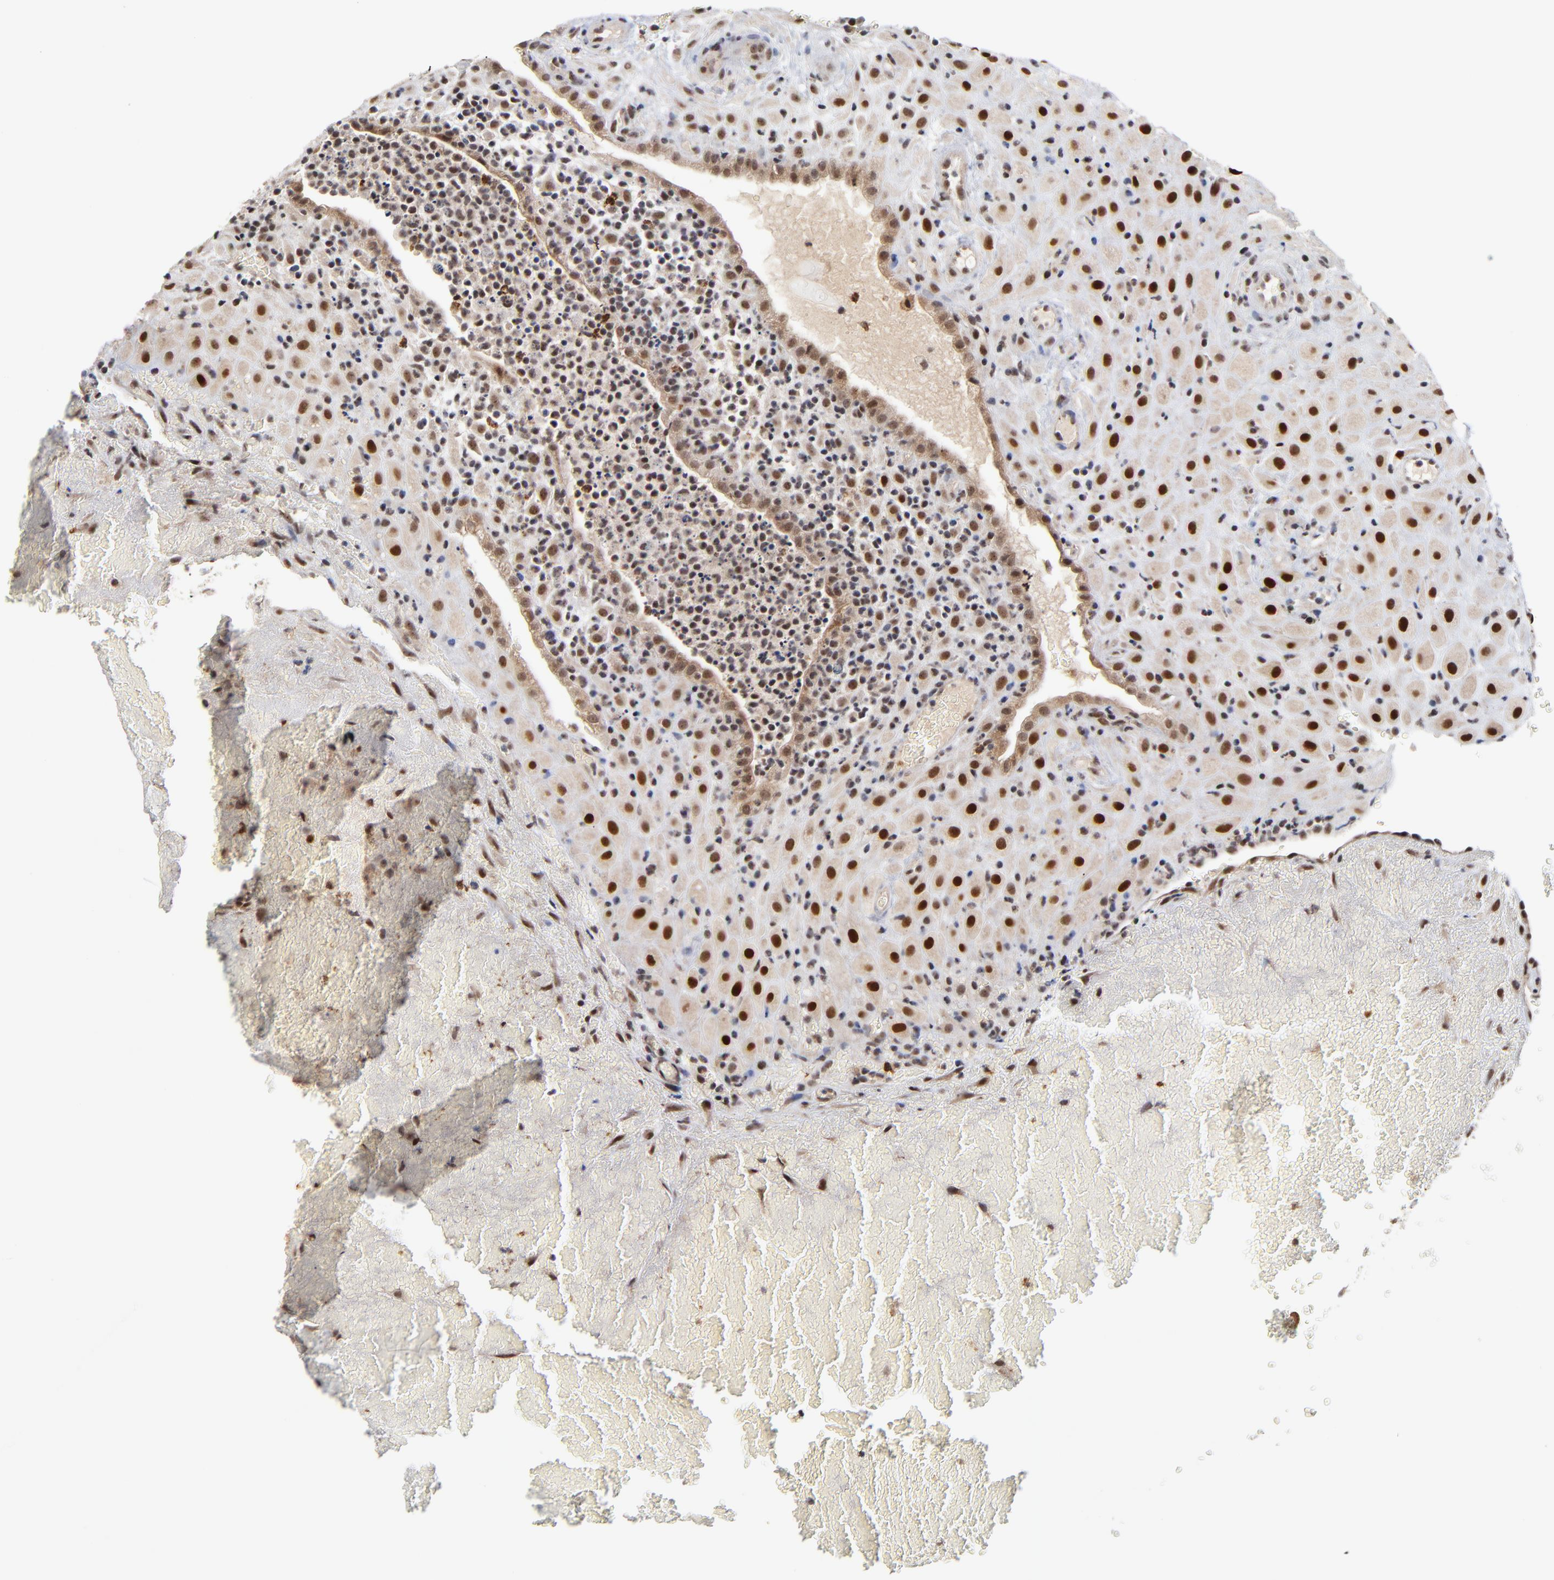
{"staining": {"intensity": "strong", "quantity": ">75%", "location": "nuclear"}, "tissue": "placenta", "cell_type": "Decidual cells", "image_type": "normal", "snomed": [{"axis": "morphology", "description": "Normal tissue, NOS"}, {"axis": "topography", "description": "Placenta"}], "caption": "Immunohistochemical staining of normal placenta demonstrates >75% levels of strong nuclear protein positivity in approximately >75% of decidual cells. Nuclei are stained in blue.", "gene": "ZNF419", "patient": {"sex": "female", "age": 19}}